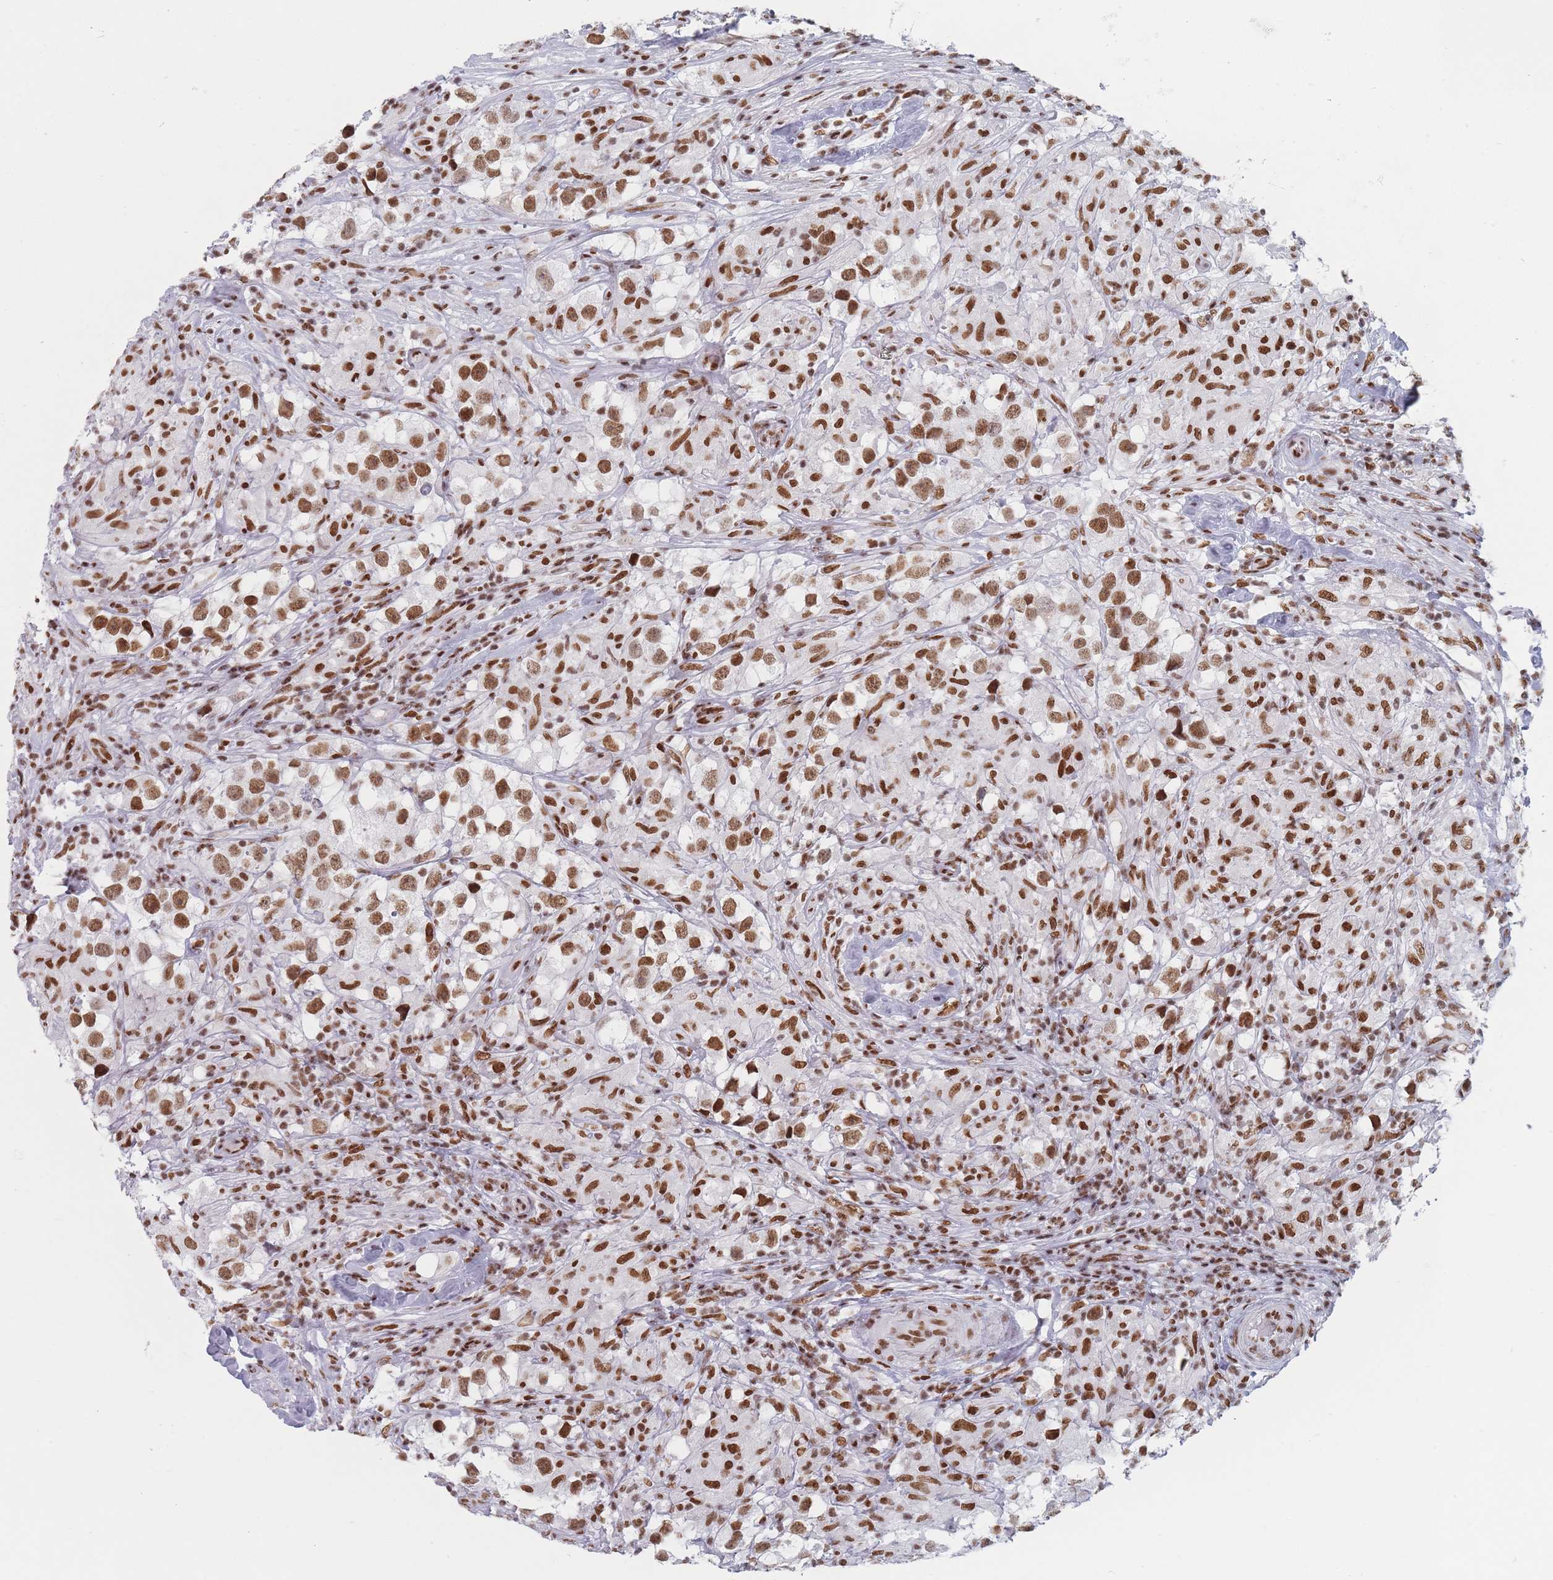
{"staining": {"intensity": "moderate", "quantity": ">75%", "location": "nuclear"}, "tissue": "testis cancer", "cell_type": "Tumor cells", "image_type": "cancer", "snomed": [{"axis": "morphology", "description": "Seminoma, NOS"}, {"axis": "topography", "description": "Testis"}], "caption": "This is a histology image of immunohistochemistry staining of testis cancer (seminoma), which shows moderate staining in the nuclear of tumor cells.", "gene": "SAFB2", "patient": {"sex": "male", "age": 46}}